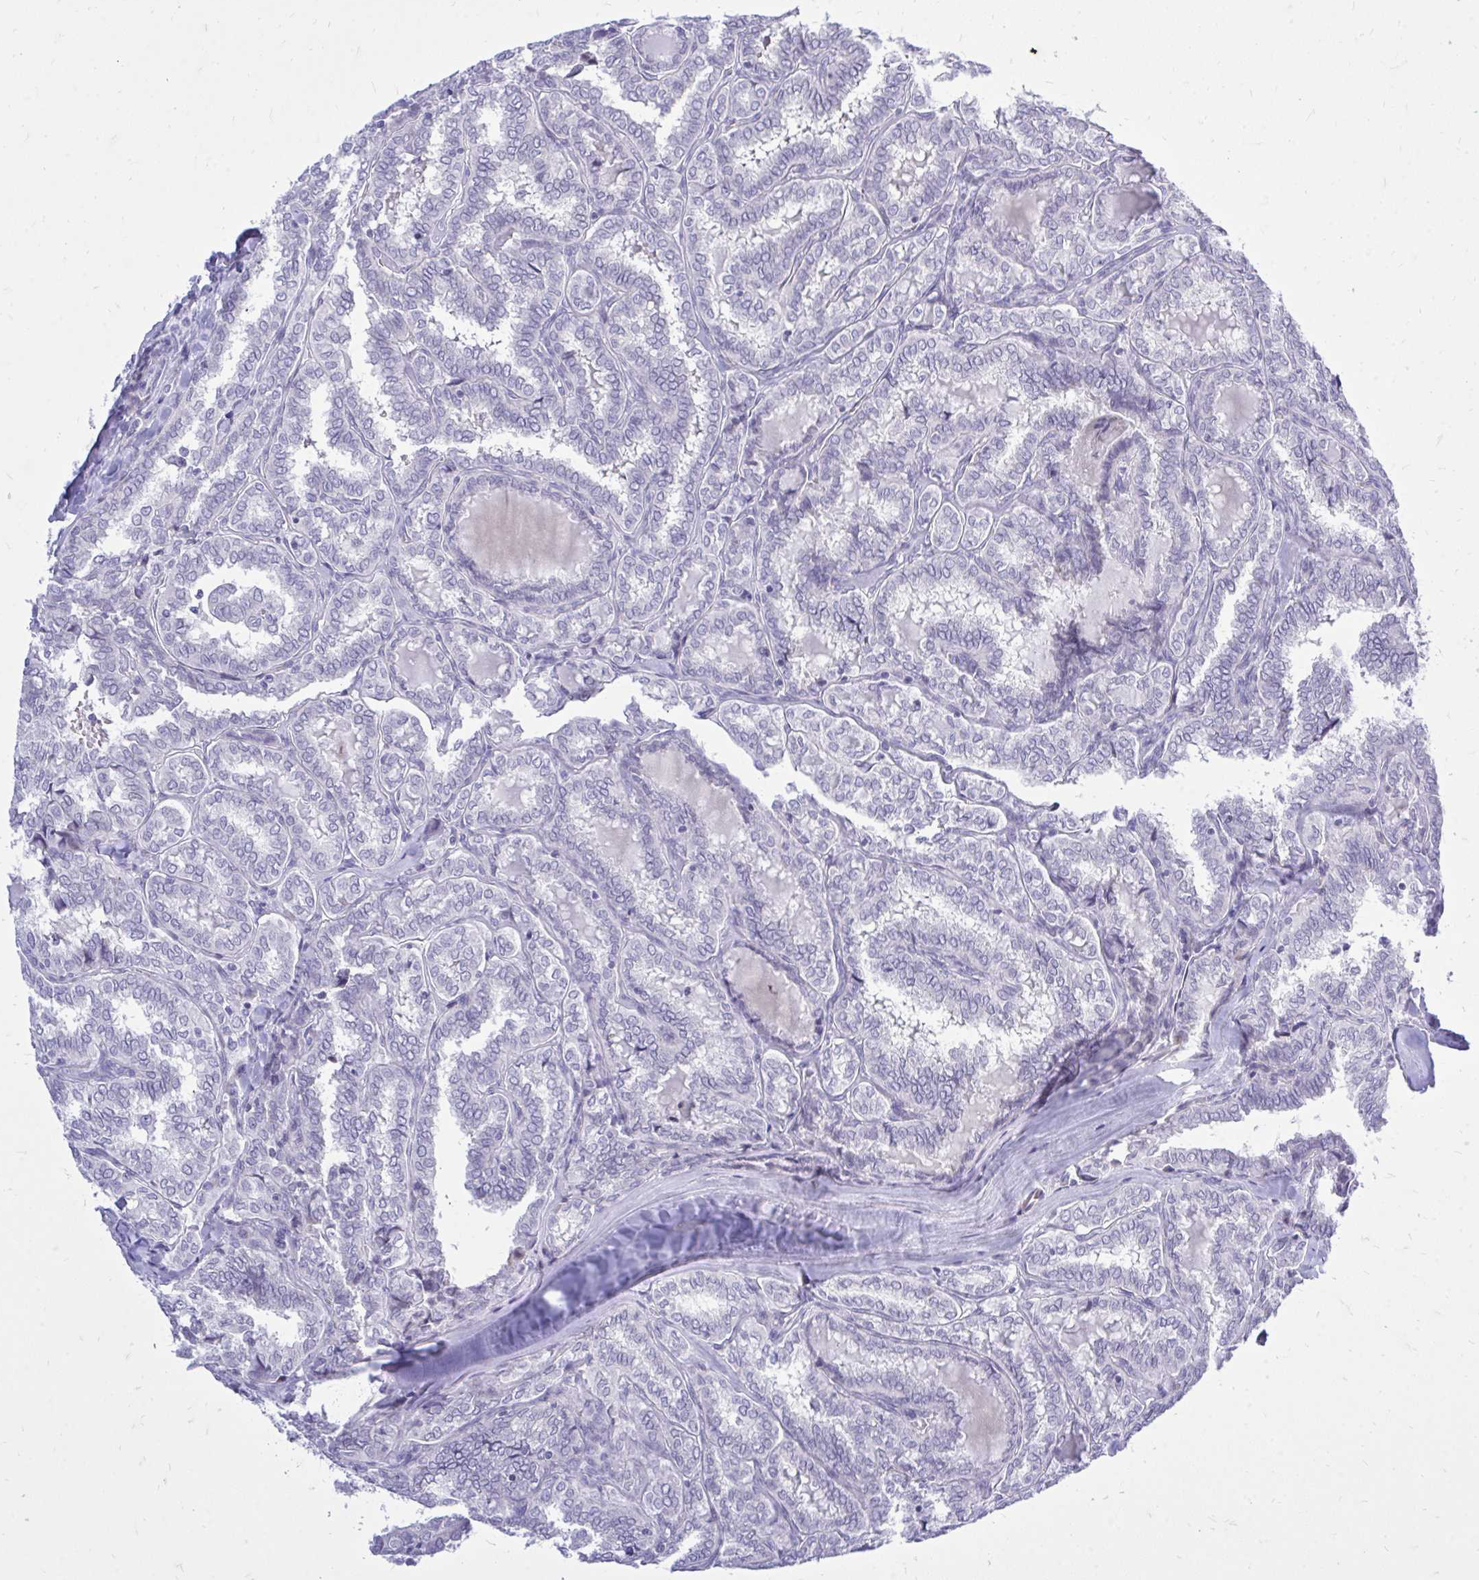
{"staining": {"intensity": "negative", "quantity": "none", "location": "none"}, "tissue": "thyroid cancer", "cell_type": "Tumor cells", "image_type": "cancer", "snomed": [{"axis": "morphology", "description": "Papillary adenocarcinoma, NOS"}, {"axis": "topography", "description": "Thyroid gland"}], "caption": "There is no significant positivity in tumor cells of papillary adenocarcinoma (thyroid). The staining was performed using DAB to visualize the protein expression in brown, while the nuclei were stained in blue with hematoxylin (Magnification: 20x).", "gene": "GABRA1", "patient": {"sex": "female", "age": 30}}